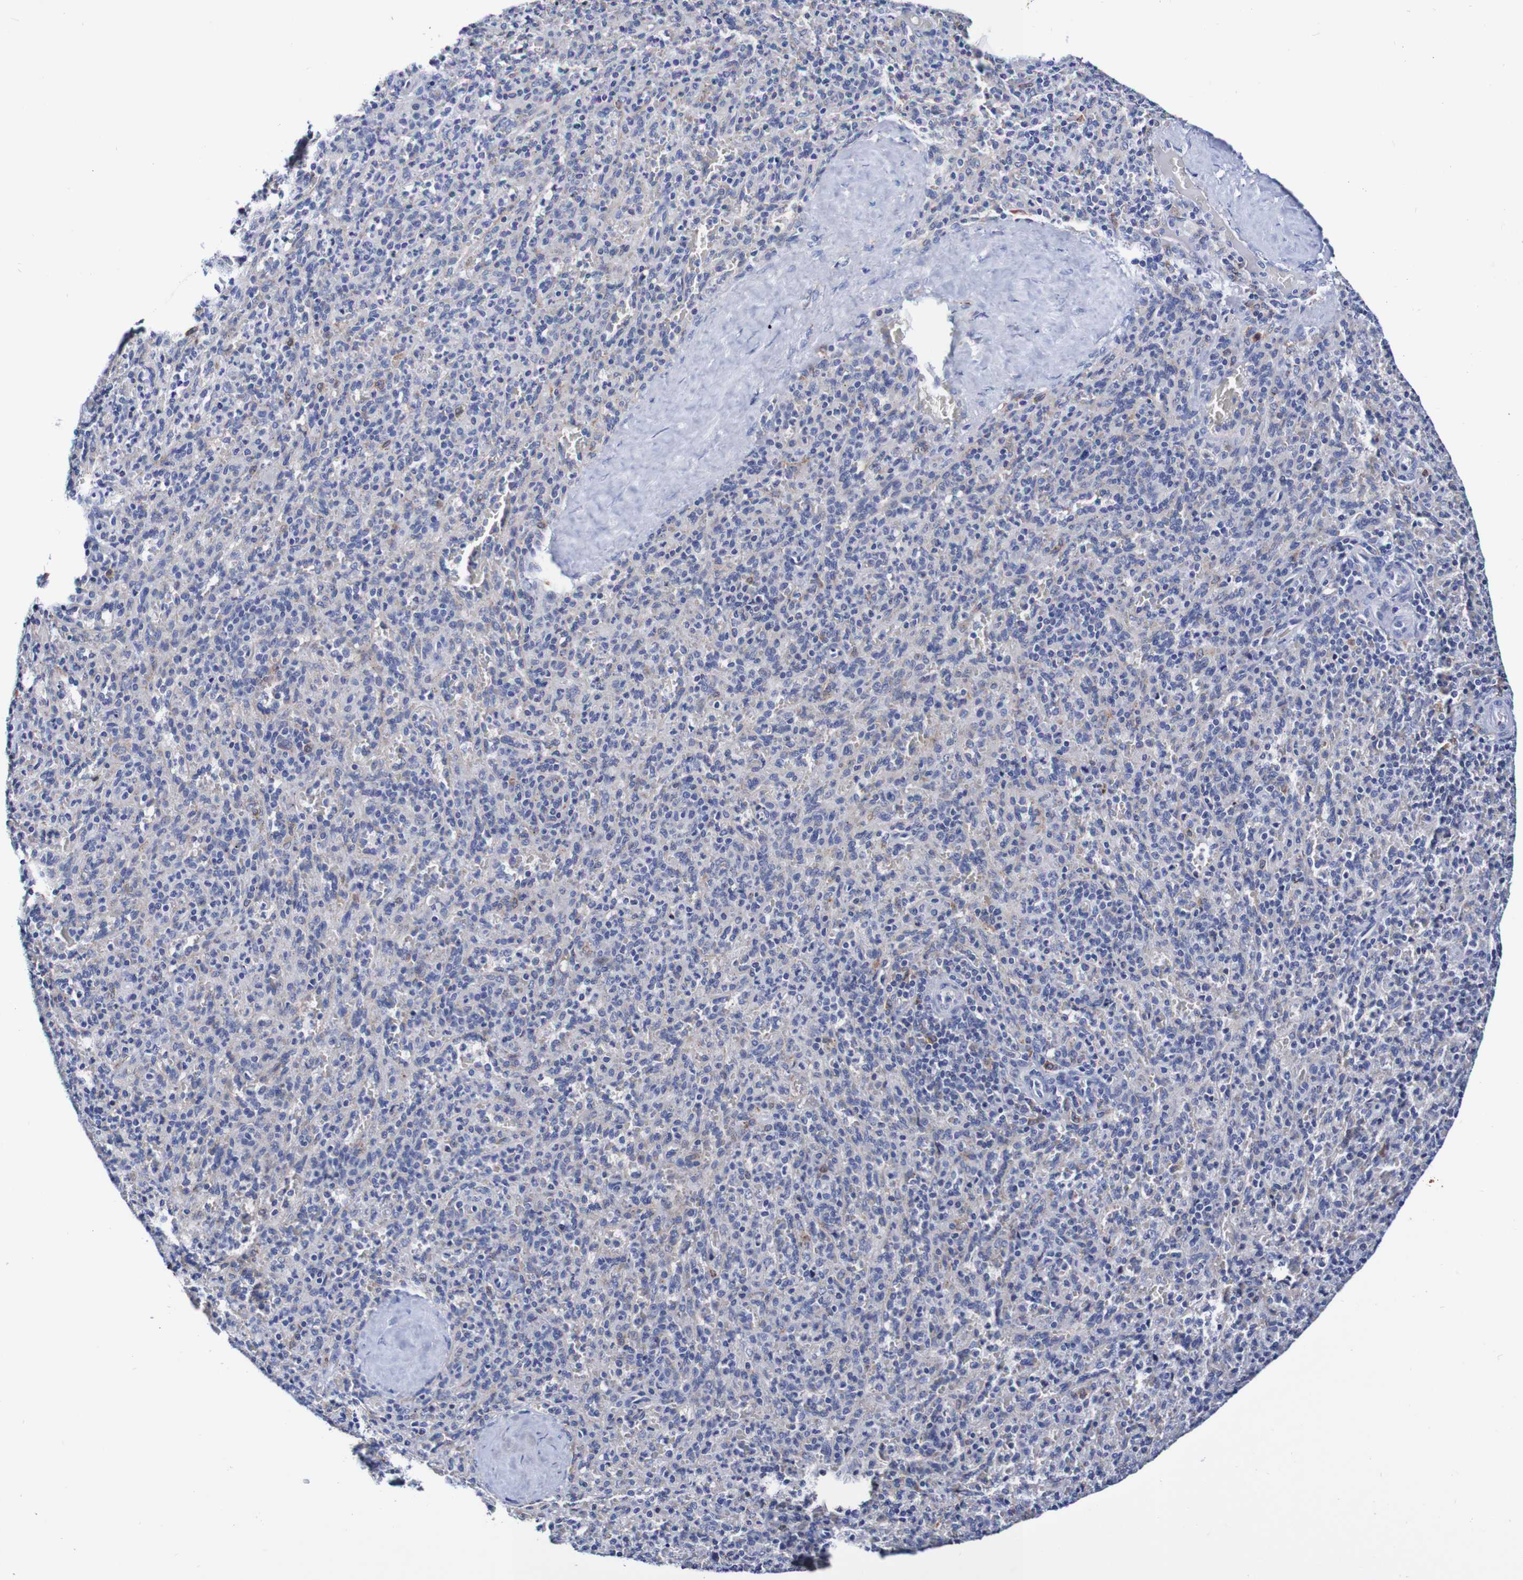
{"staining": {"intensity": "negative", "quantity": "none", "location": "none"}, "tissue": "spleen", "cell_type": "Cells in red pulp", "image_type": "normal", "snomed": [{"axis": "morphology", "description": "Normal tissue, NOS"}, {"axis": "topography", "description": "Spleen"}], "caption": "Protein analysis of unremarkable spleen reveals no significant positivity in cells in red pulp.", "gene": "SEZ6", "patient": {"sex": "male", "age": 36}}